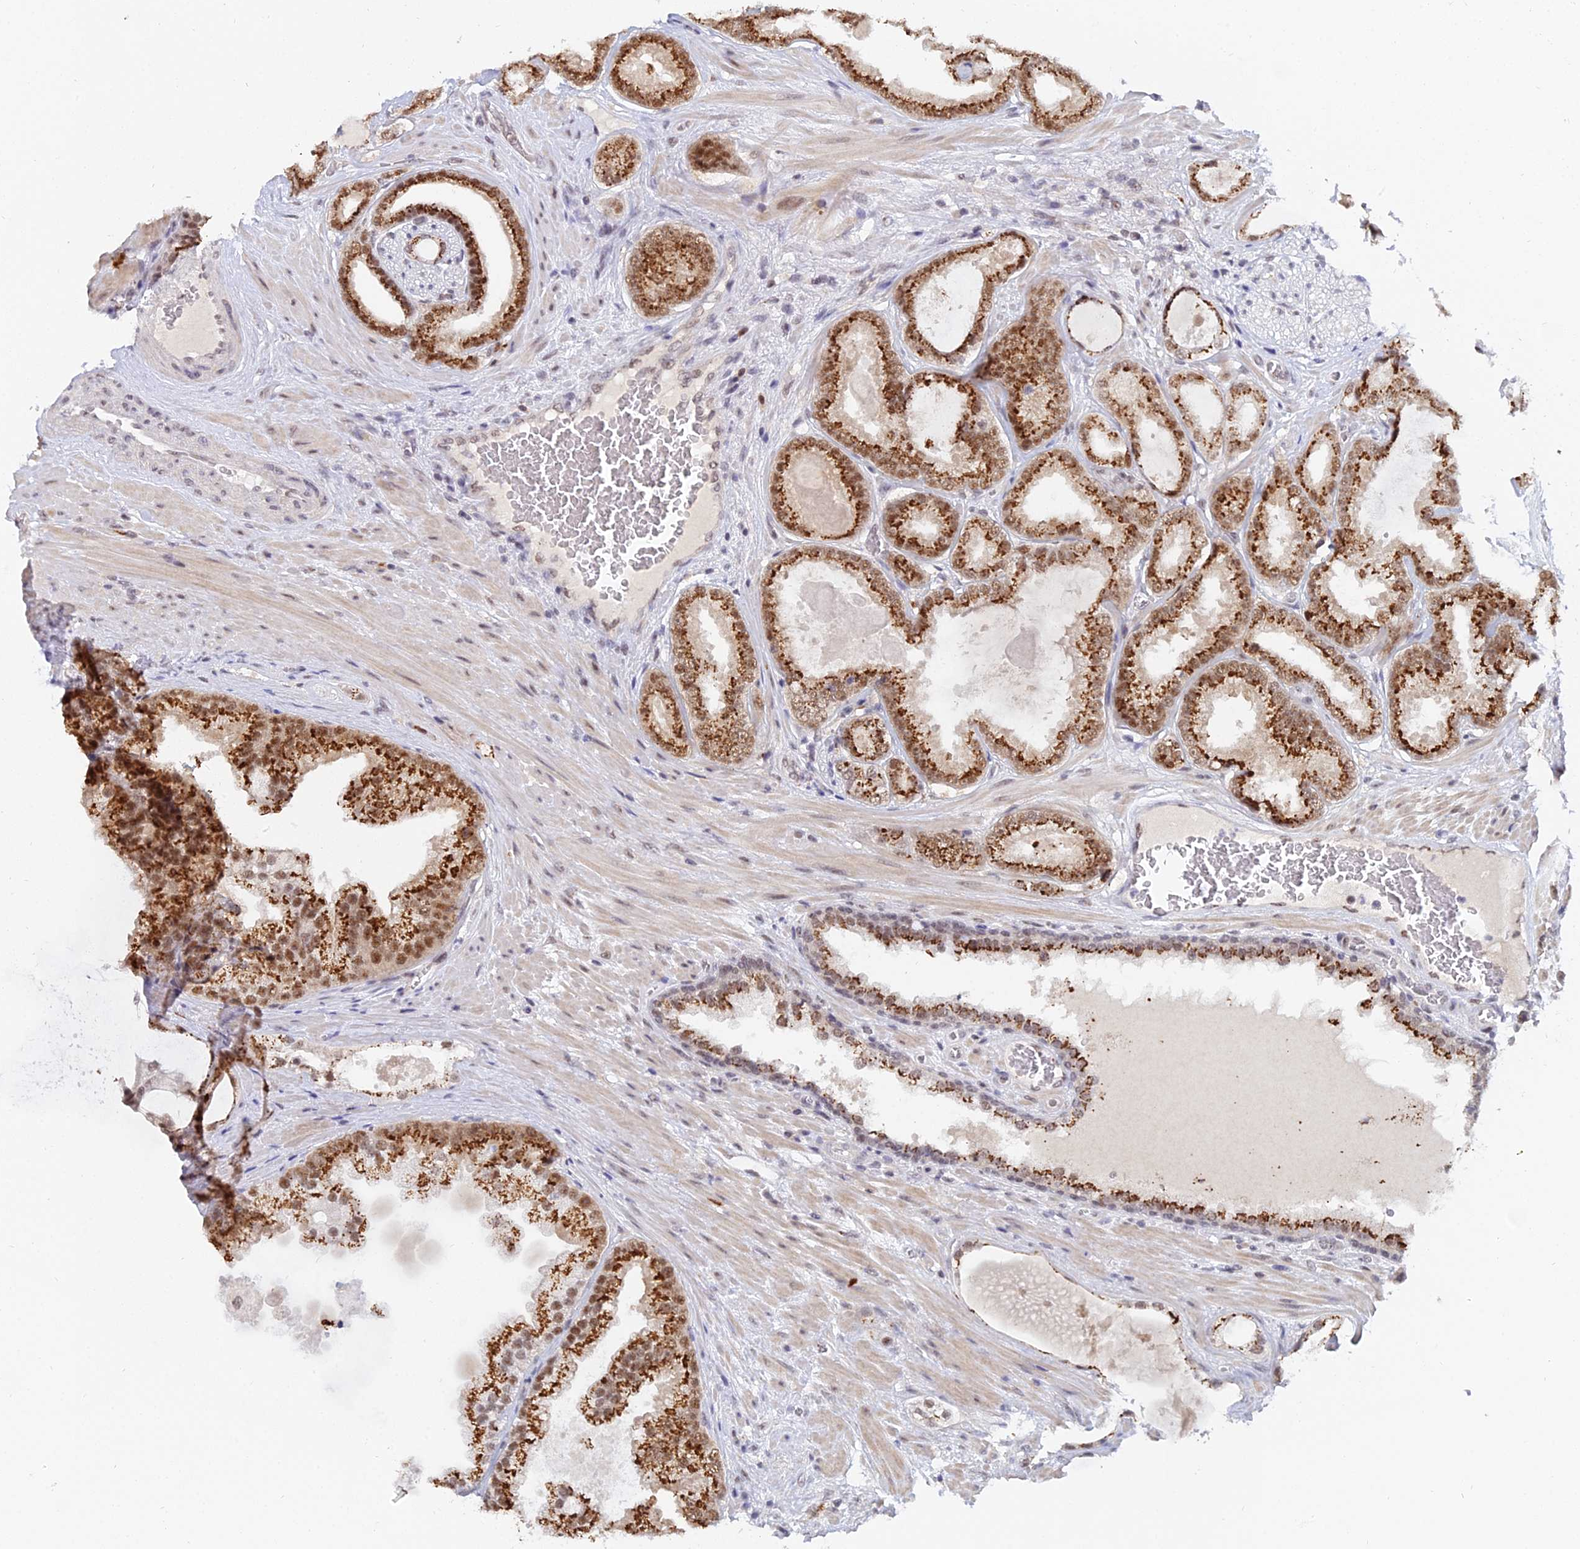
{"staining": {"intensity": "strong", "quantity": ">75%", "location": "cytoplasmic/membranous,nuclear"}, "tissue": "prostate cancer", "cell_type": "Tumor cells", "image_type": "cancer", "snomed": [{"axis": "morphology", "description": "Adenocarcinoma, Low grade"}, {"axis": "topography", "description": "Prostate"}], "caption": "The histopathology image exhibits immunohistochemical staining of prostate low-grade adenocarcinoma. There is strong cytoplasmic/membranous and nuclear expression is appreciated in about >75% of tumor cells.", "gene": "THOC3", "patient": {"sex": "male", "age": 57}}